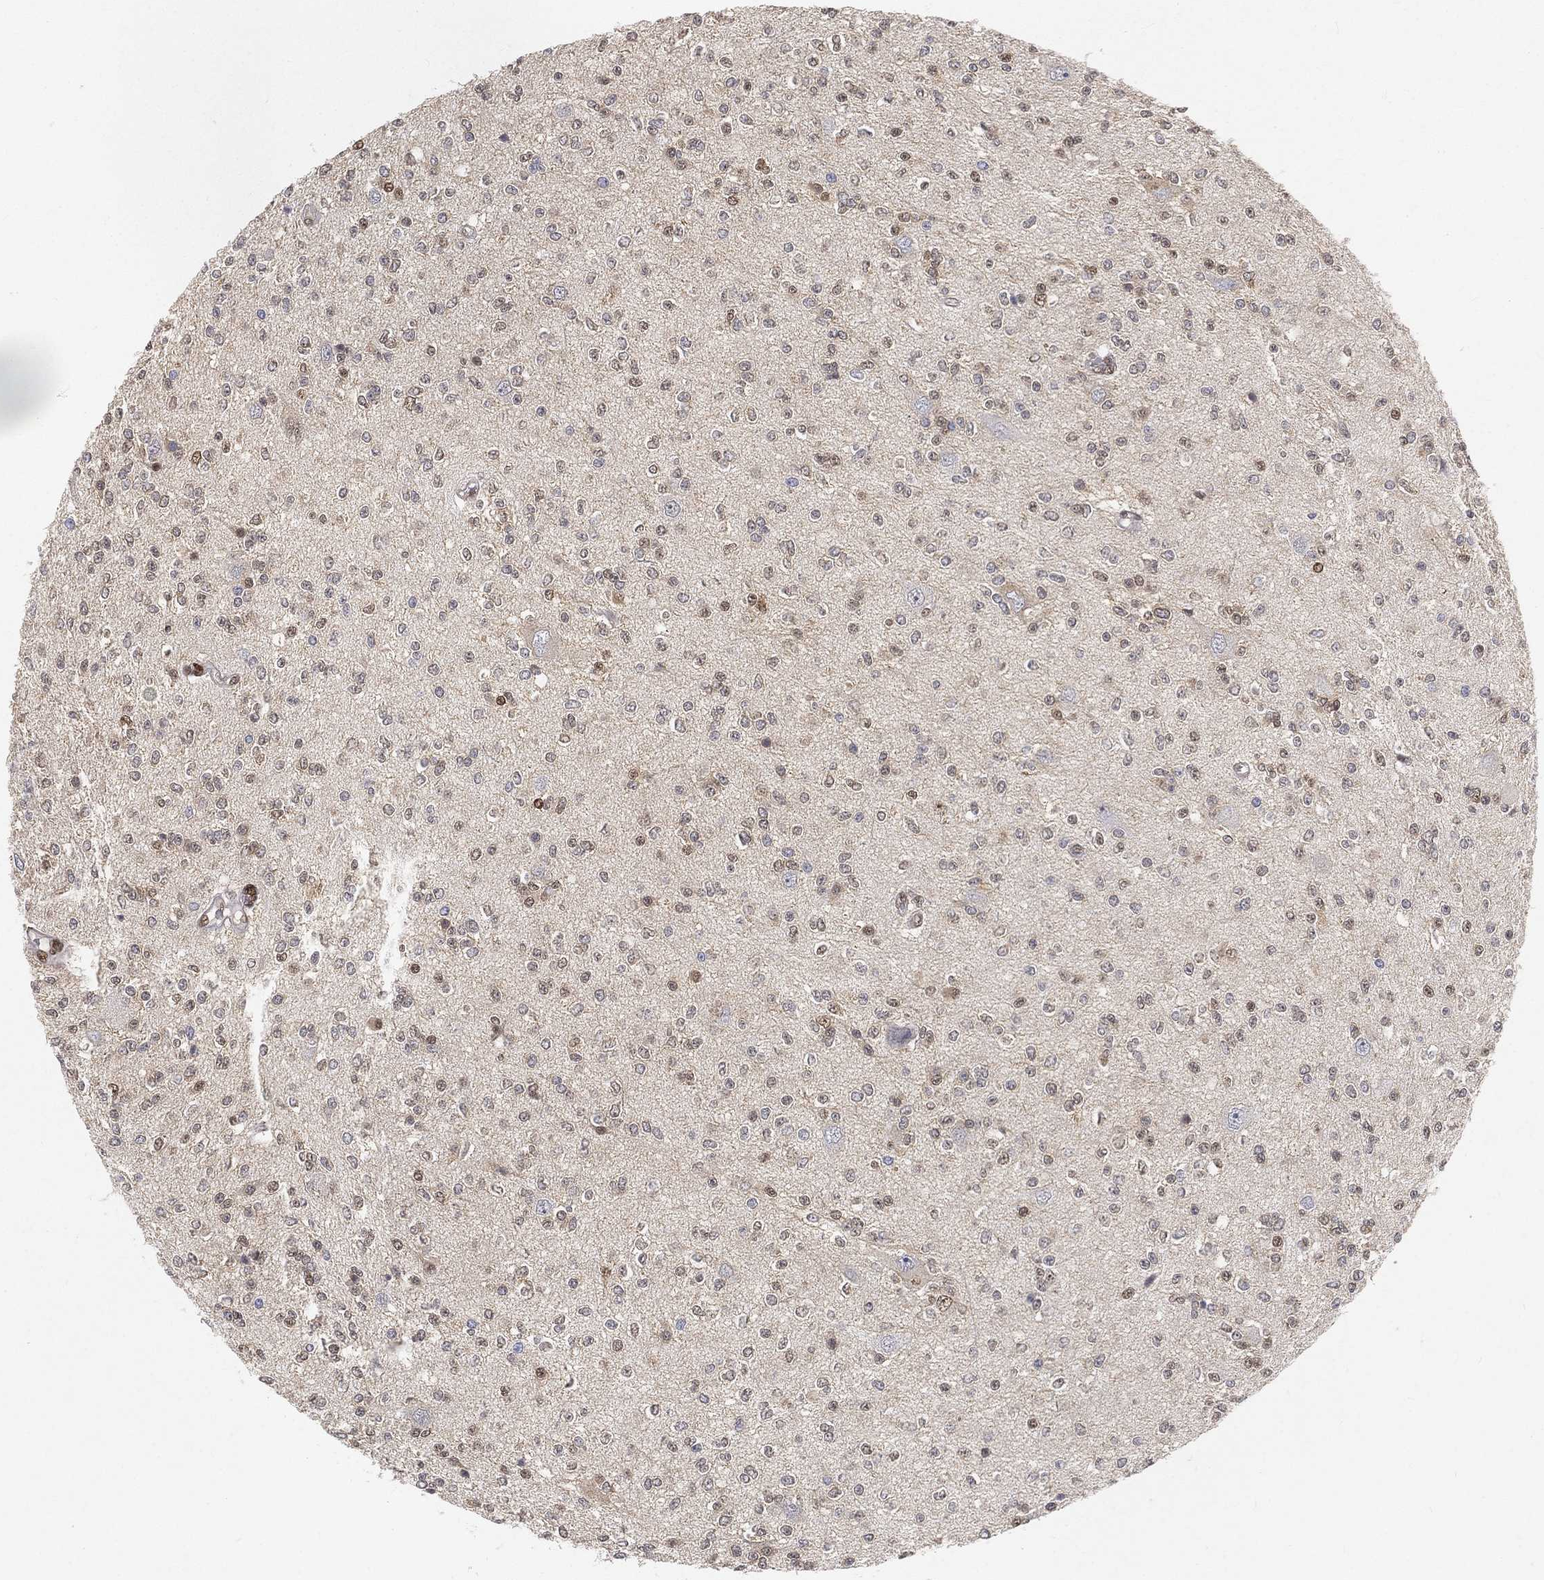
{"staining": {"intensity": "moderate", "quantity": "<25%", "location": "nuclear"}, "tissue": "glioma", "cell_type": "Tumor cells", "image_type": "cancer", "snomed": [{"axis": "morphology", "description": "Glioma, malignant, Low grade"}, {"axis": "topography", "description": "Brain"}], "caption": "About <25% of tumor cells in human malignant low-grade glioma demonstrate moderate nuclear protein positivity as visualized by brown immunohistochemical staining.", "gene": "CRTC3", "patient": {"sex": "male", "age": 67}}